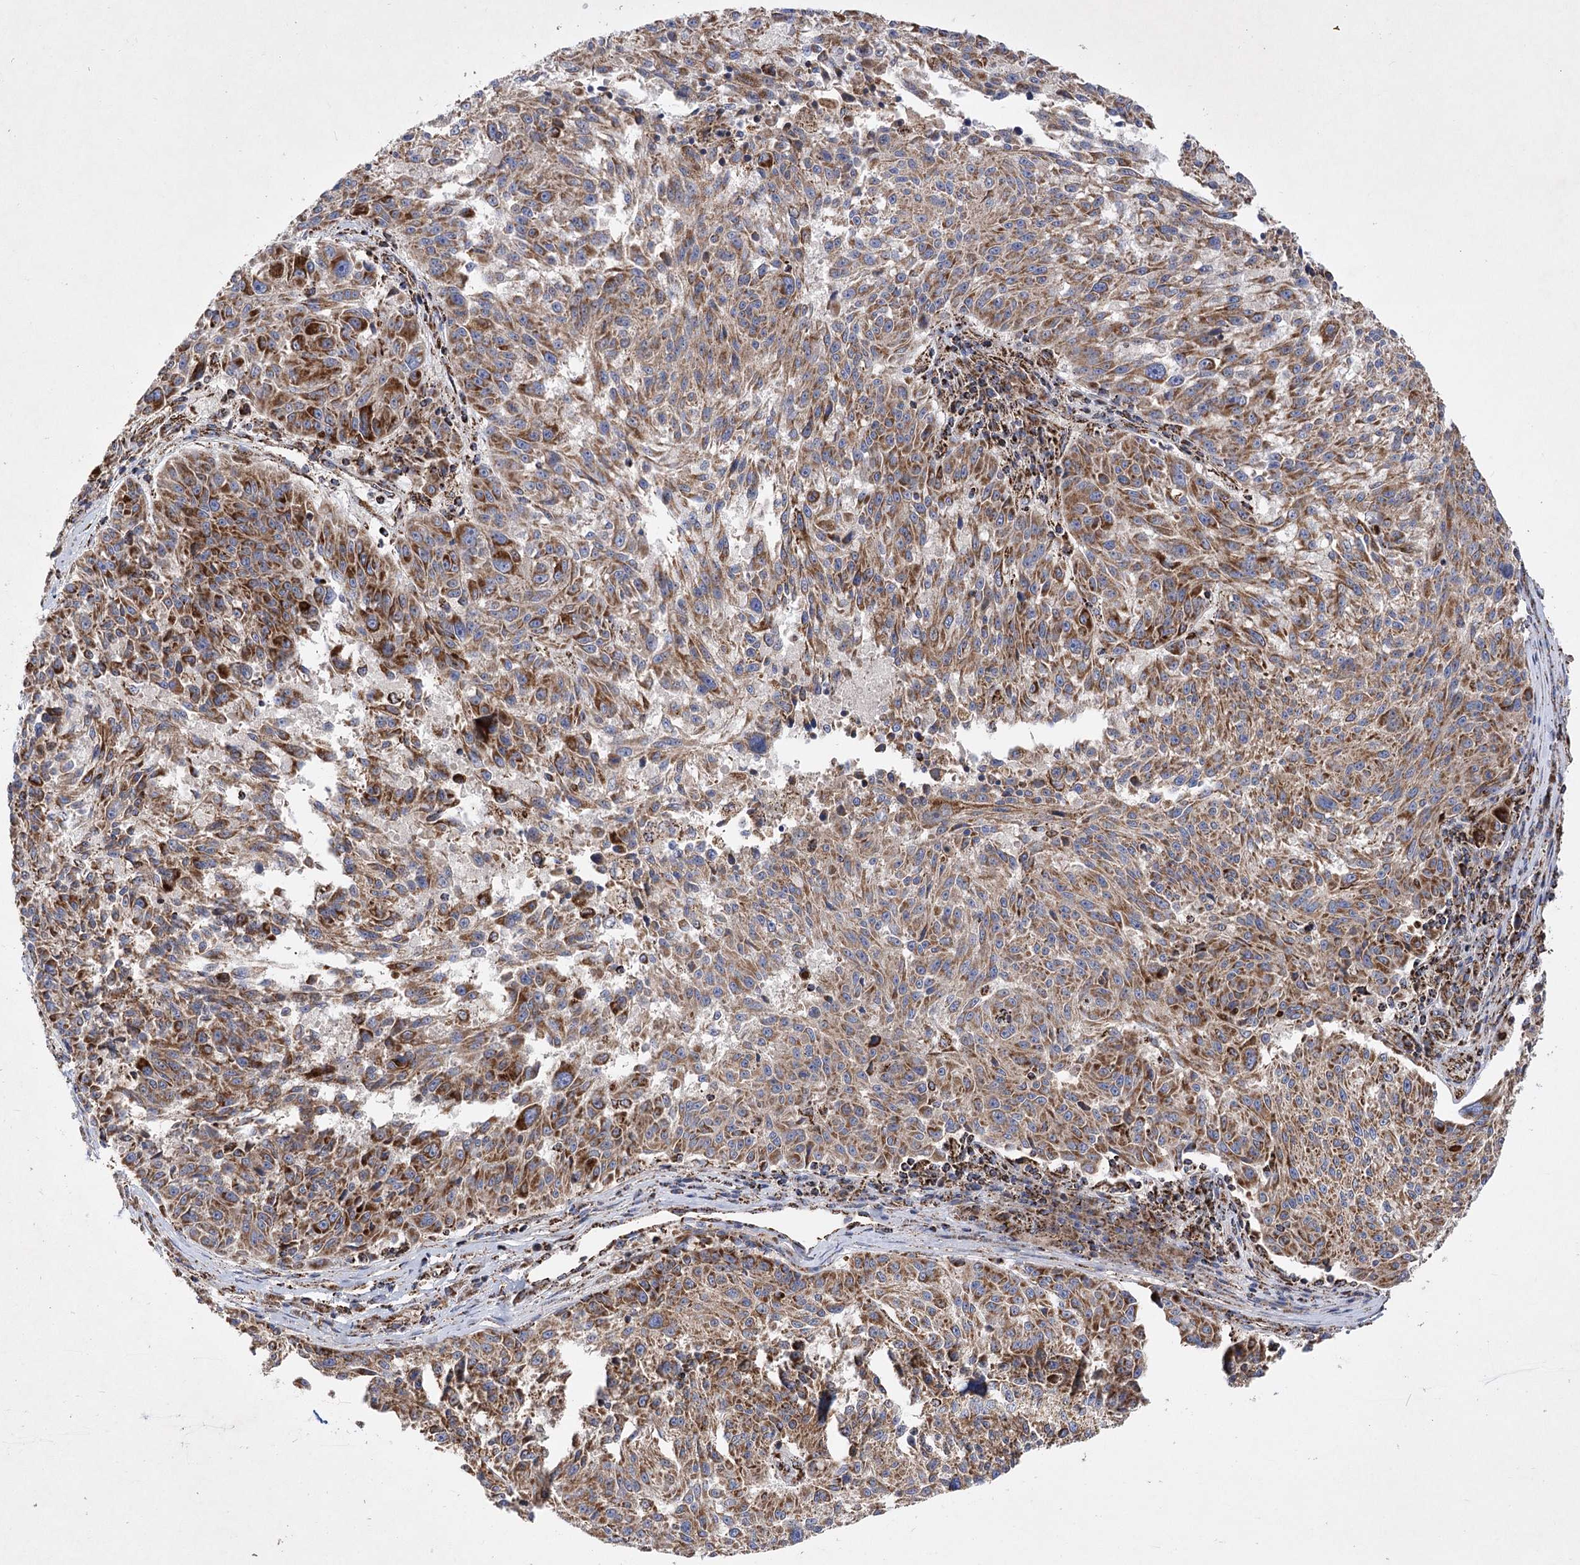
{"staining": {"intensity": "strong", "quantity": ">75%", "location": "cytoplasmic/membranous"}, "tissue": "melanoma", "cell_type": "Tumor cells", "image_type": "cancer", "snomed": [{"axis": "morphology", "description": "Malignant melanoma, NOS"}, {"axis": "topography", "description": "Skin"}], "caption": "Malignant melanoma tissue exhibits strong cytoplasmic/membranous staining in approximately >75% of tumor cells Nuclei are stained in blue.", "gene": "ASNSD1", "patient": {"sex": "male", "age": 53}}